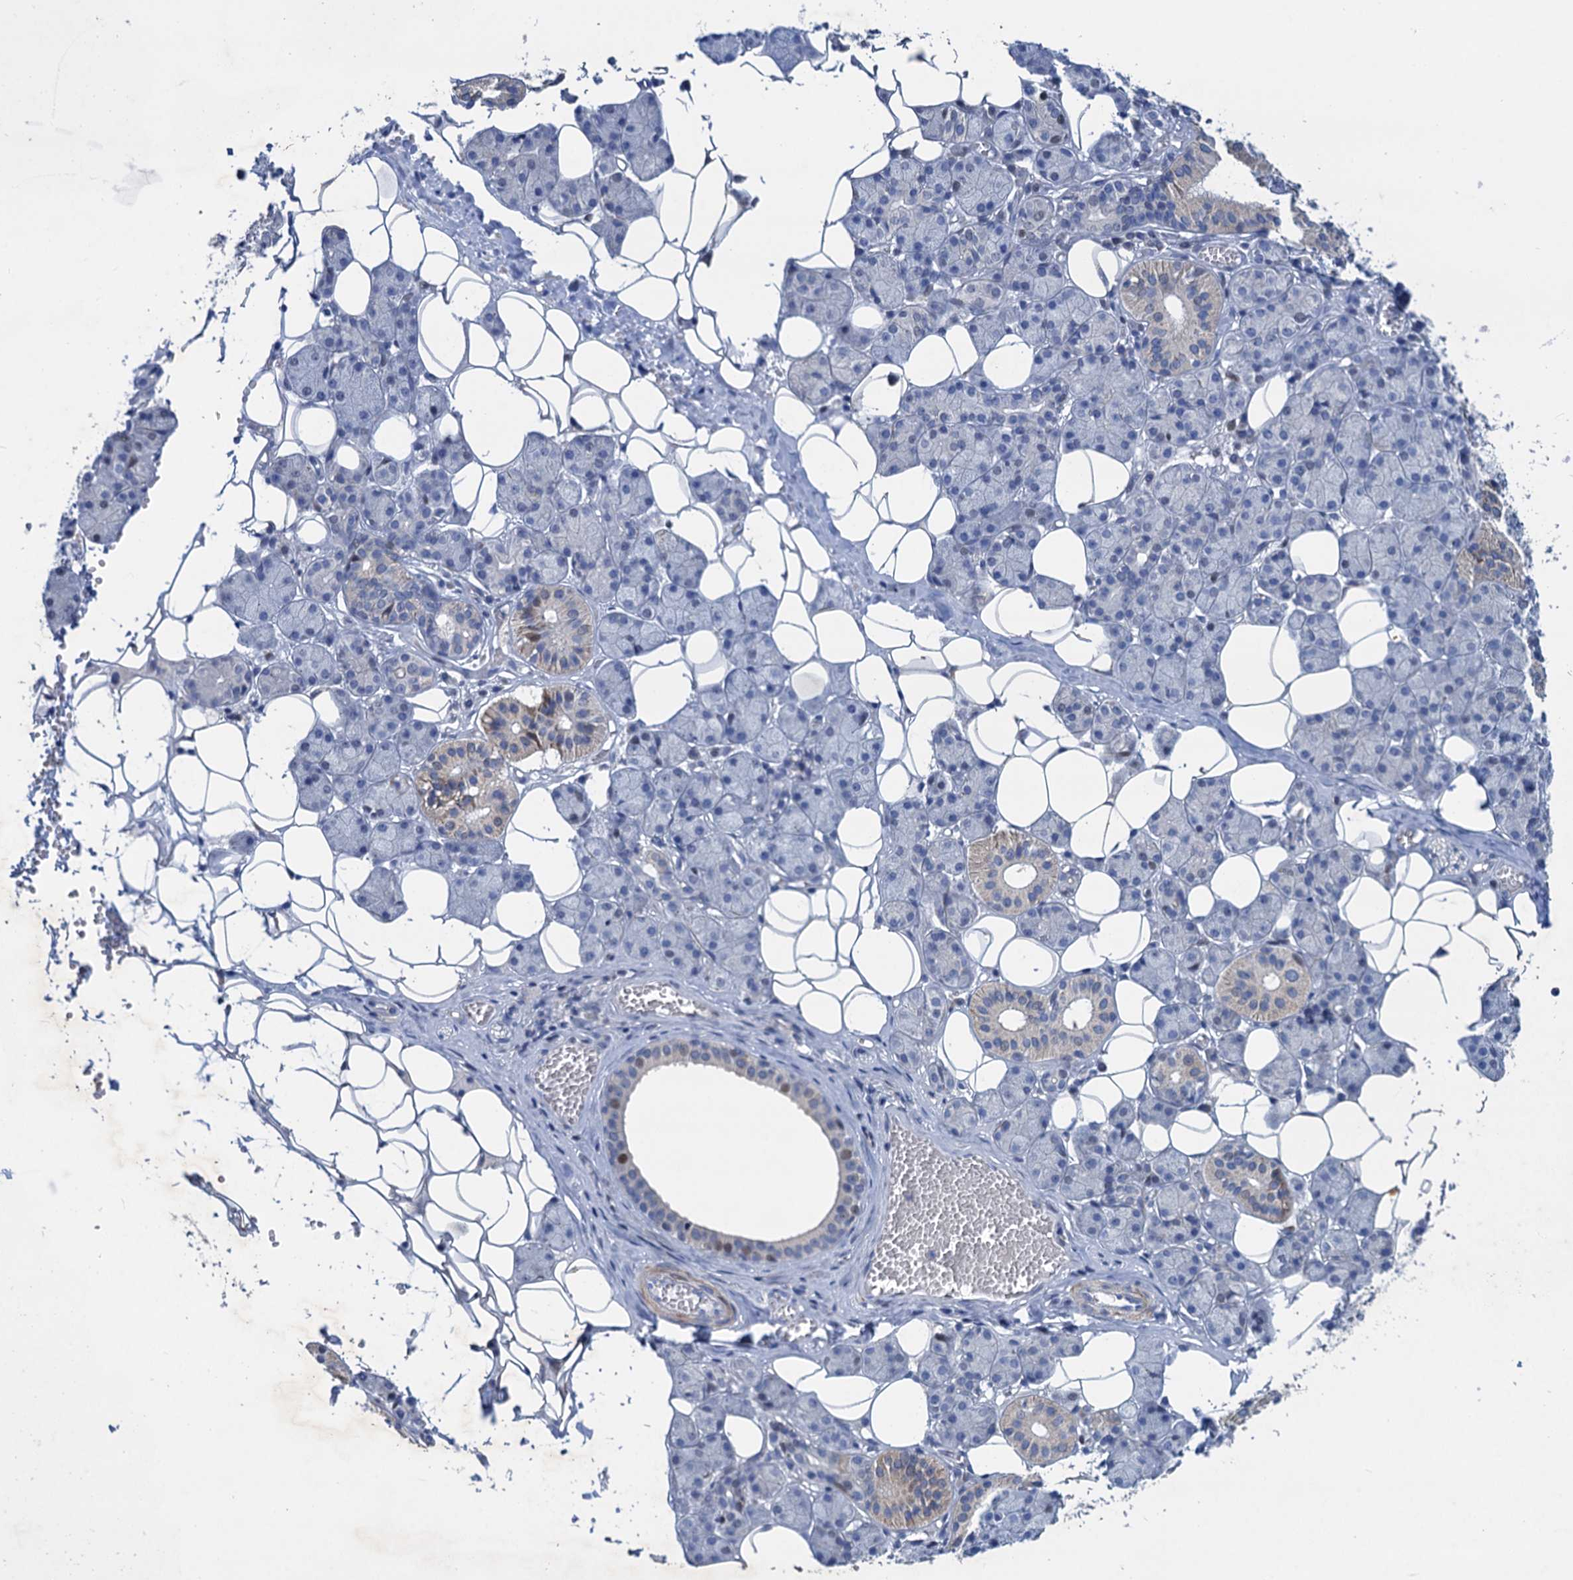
{"staining": {"intensity": "weak", "quantity": "<25%", "location": "cytoplasmic/membranous"}, "tissue": "salivary gland", "cell_type": "Glandular cells", "image_type": "normal", "snomed": [{"axis": "morphology", "description": "Normal tissue, NOS"}, {"axis": "topography", "description": "Salivary gland"}], "caption": "An image of salivary gland stained for a protein shows no brown staining in glandular cells. Brightfield microscopy of immunohistochemistry (IHC) stained with DAB (3,3'-diaminobenzidine) (brown) and hematoxylin (blue), captured at high magnification.", "gene": "ESYT3", "patient": {"sex": "female", "age": 33}}